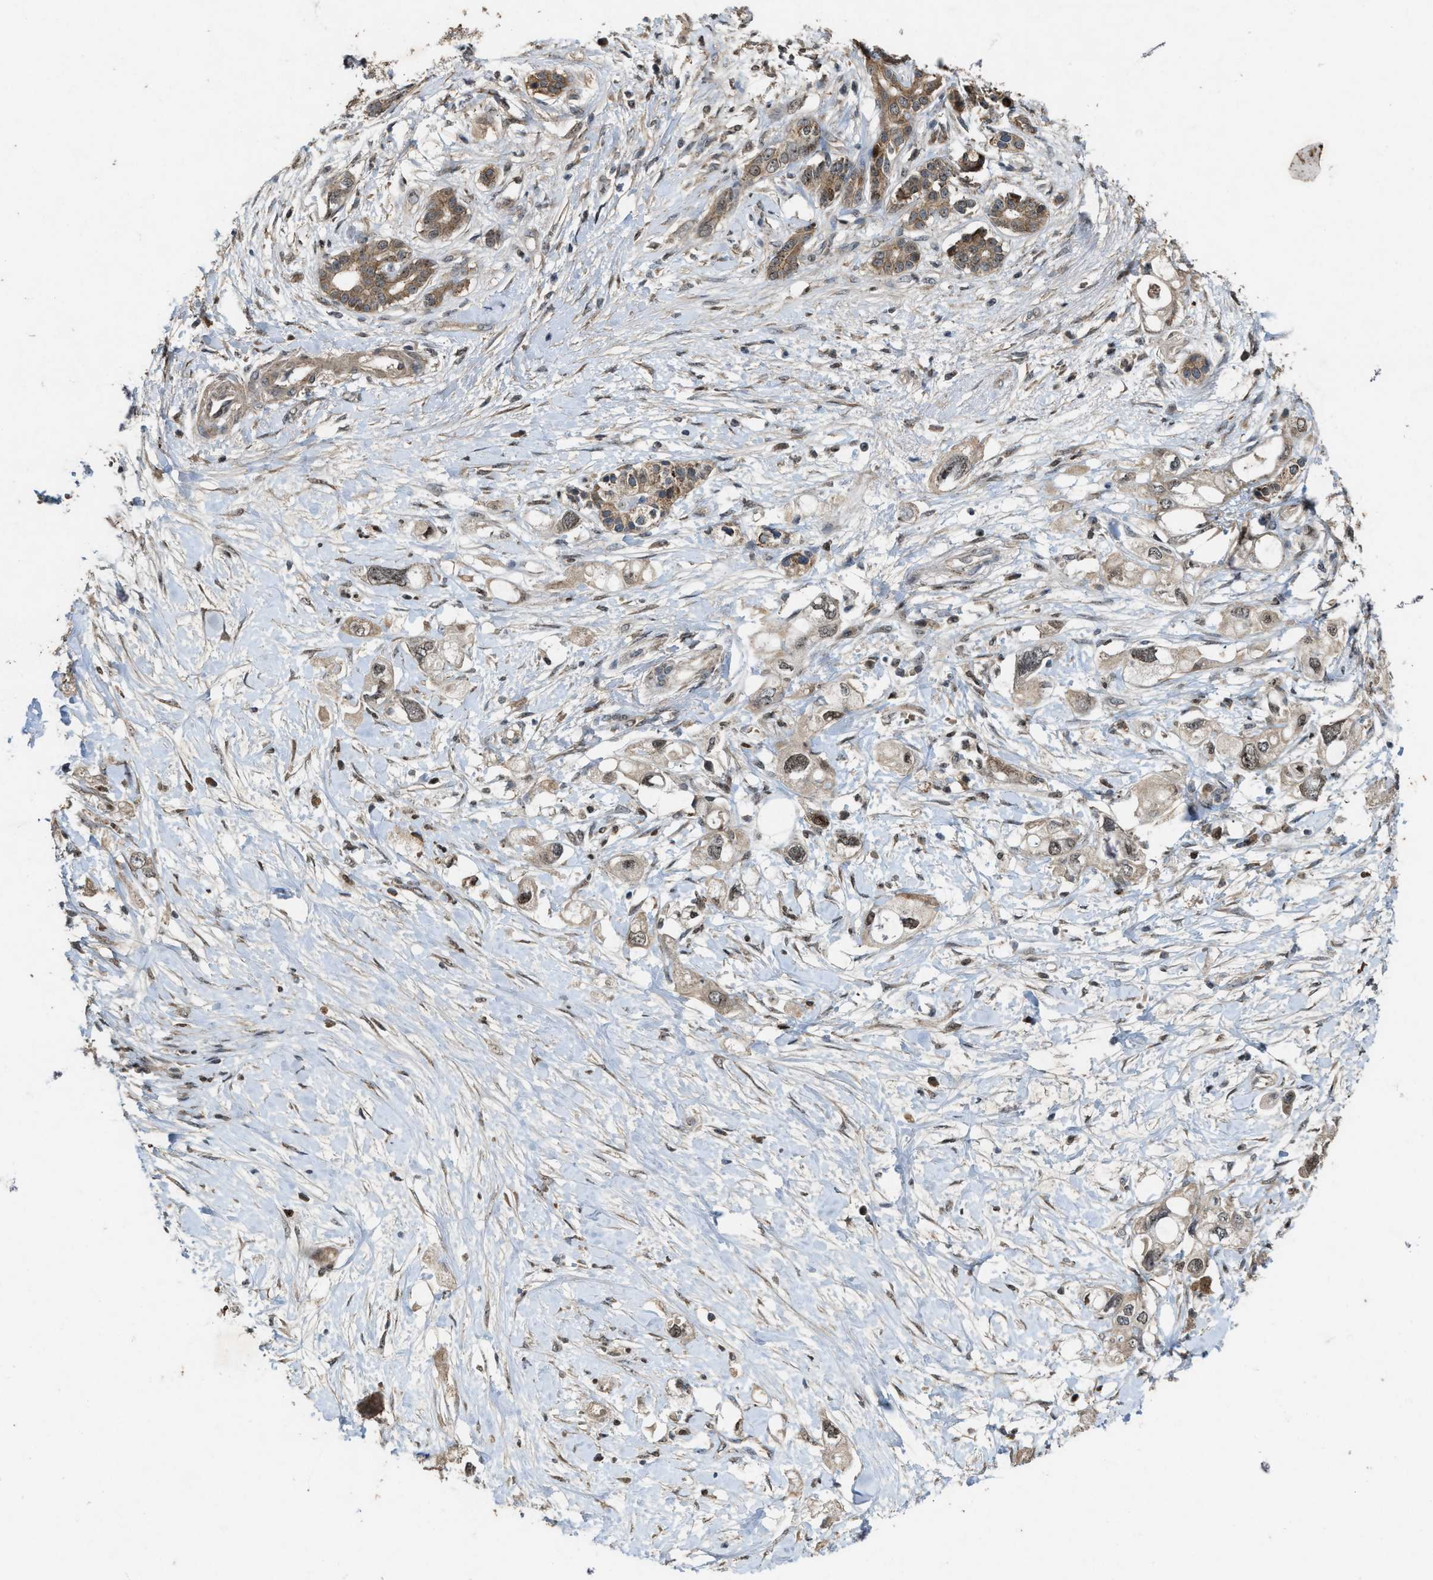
{"staining": {"intensity": "weak", "quantity": ">75%", "location": "cytoplasmic/membranous,nuclear"}, "tissue": "pancreatic cancer", "cell_type": "Tumor cells", "image_type": "cancer", "snomed": [{"axis": "morphology", "description": "Adenocarcinoma, NOS"}, {"axis": "topography", "description": "Pancreas"}], "caption": "Tumor cells show weak cytoplasmic/membranous and nuclear expression in approximately >75% of cells in pancreatic cancer. (DAB IHC with brightfield microscopy, high magnification).", "gene": "PDP2", "patient": {"sex": "female", "age": 56}}